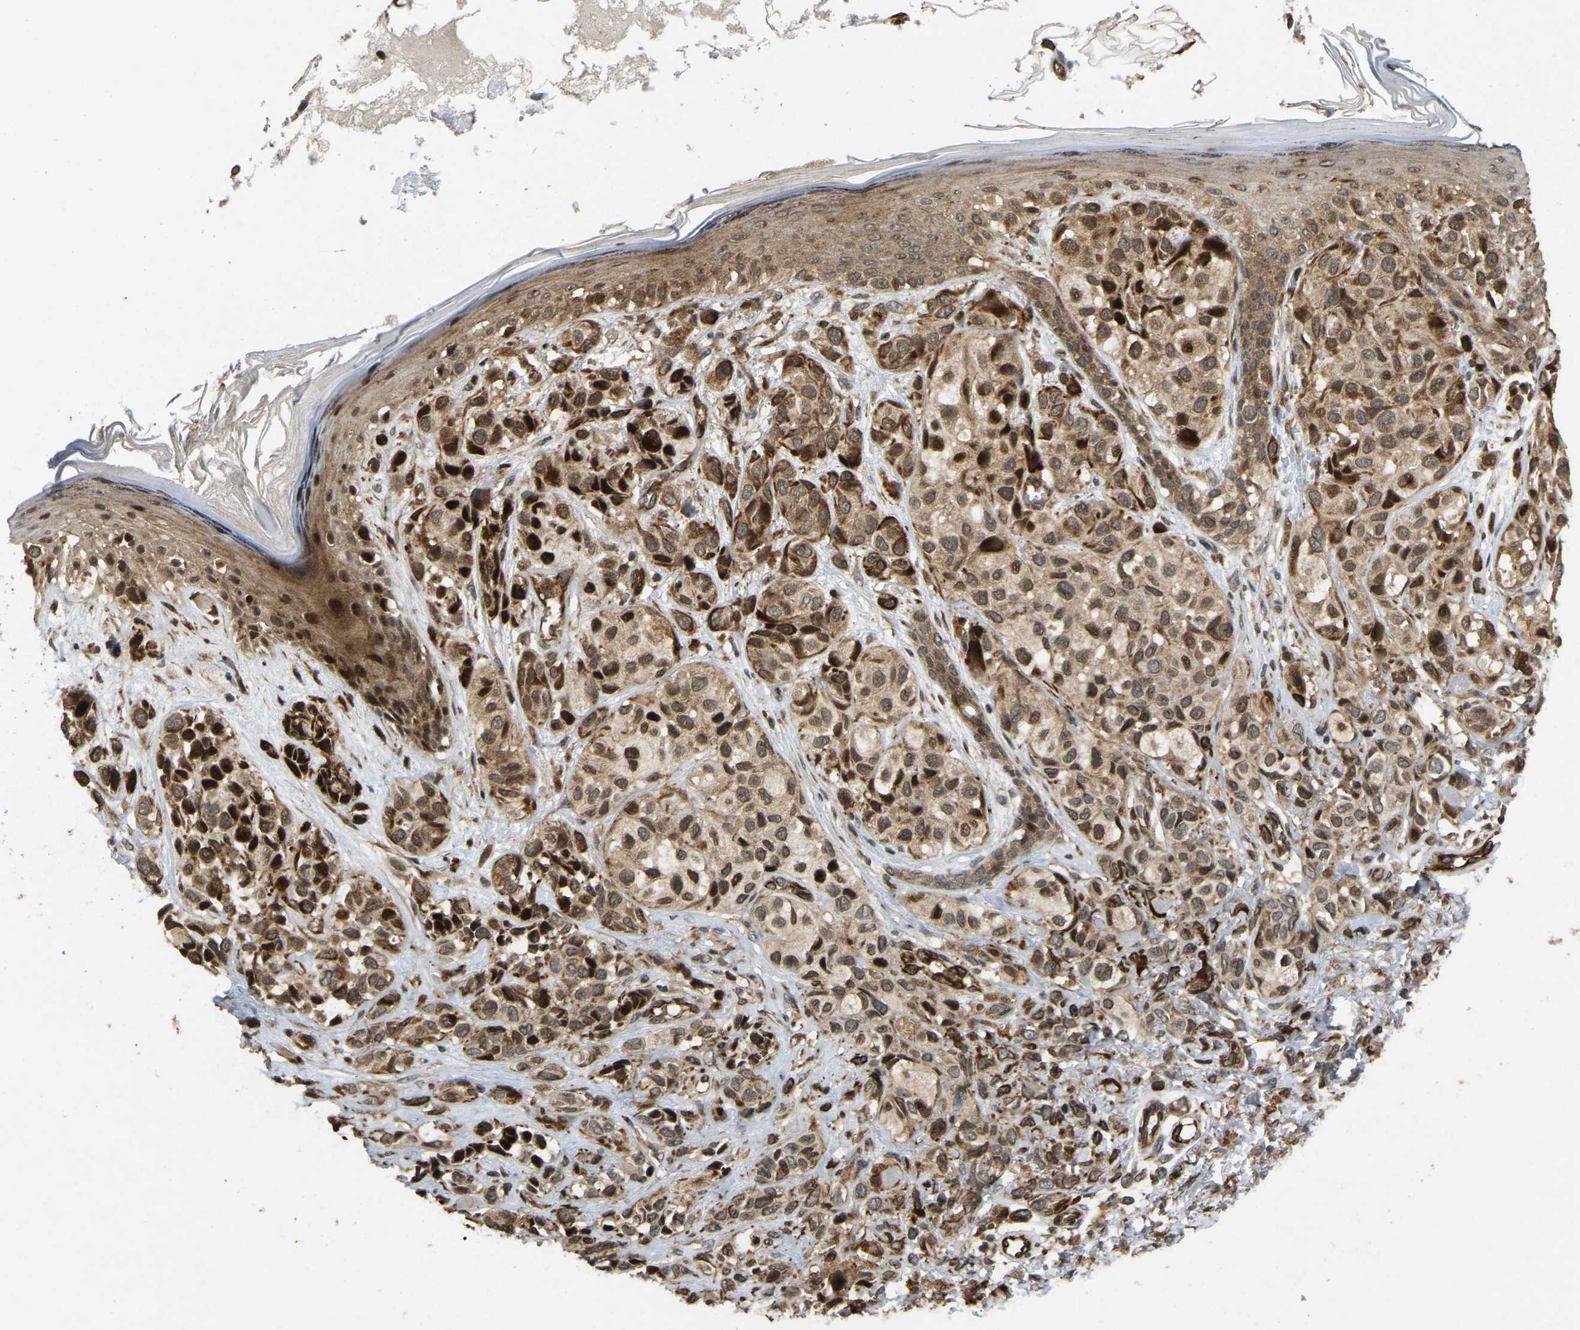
{"staining": {"intensity": "moderate", "quantity": ">75%", "location": "cytoplasmic/membranous,nuclear"}, "tissue": "melanoma", "cell_type": "Tumor cells", "image_type": "cancer", "snomed": [{"axis": "morphology", "description": "Malignant melanoma, NOS"}, {"axis": "topography", "description": "Skin"}], "caption": "Immunohistochemistry (IHC) (DAB) staining of human melanoma shows moderate cytoplasmic/membranous and nuclear protein positivity in approximately >75% of tumor cells.", "gene": "KIAA1549", "patient": {"sex": "female", "age": 58}}